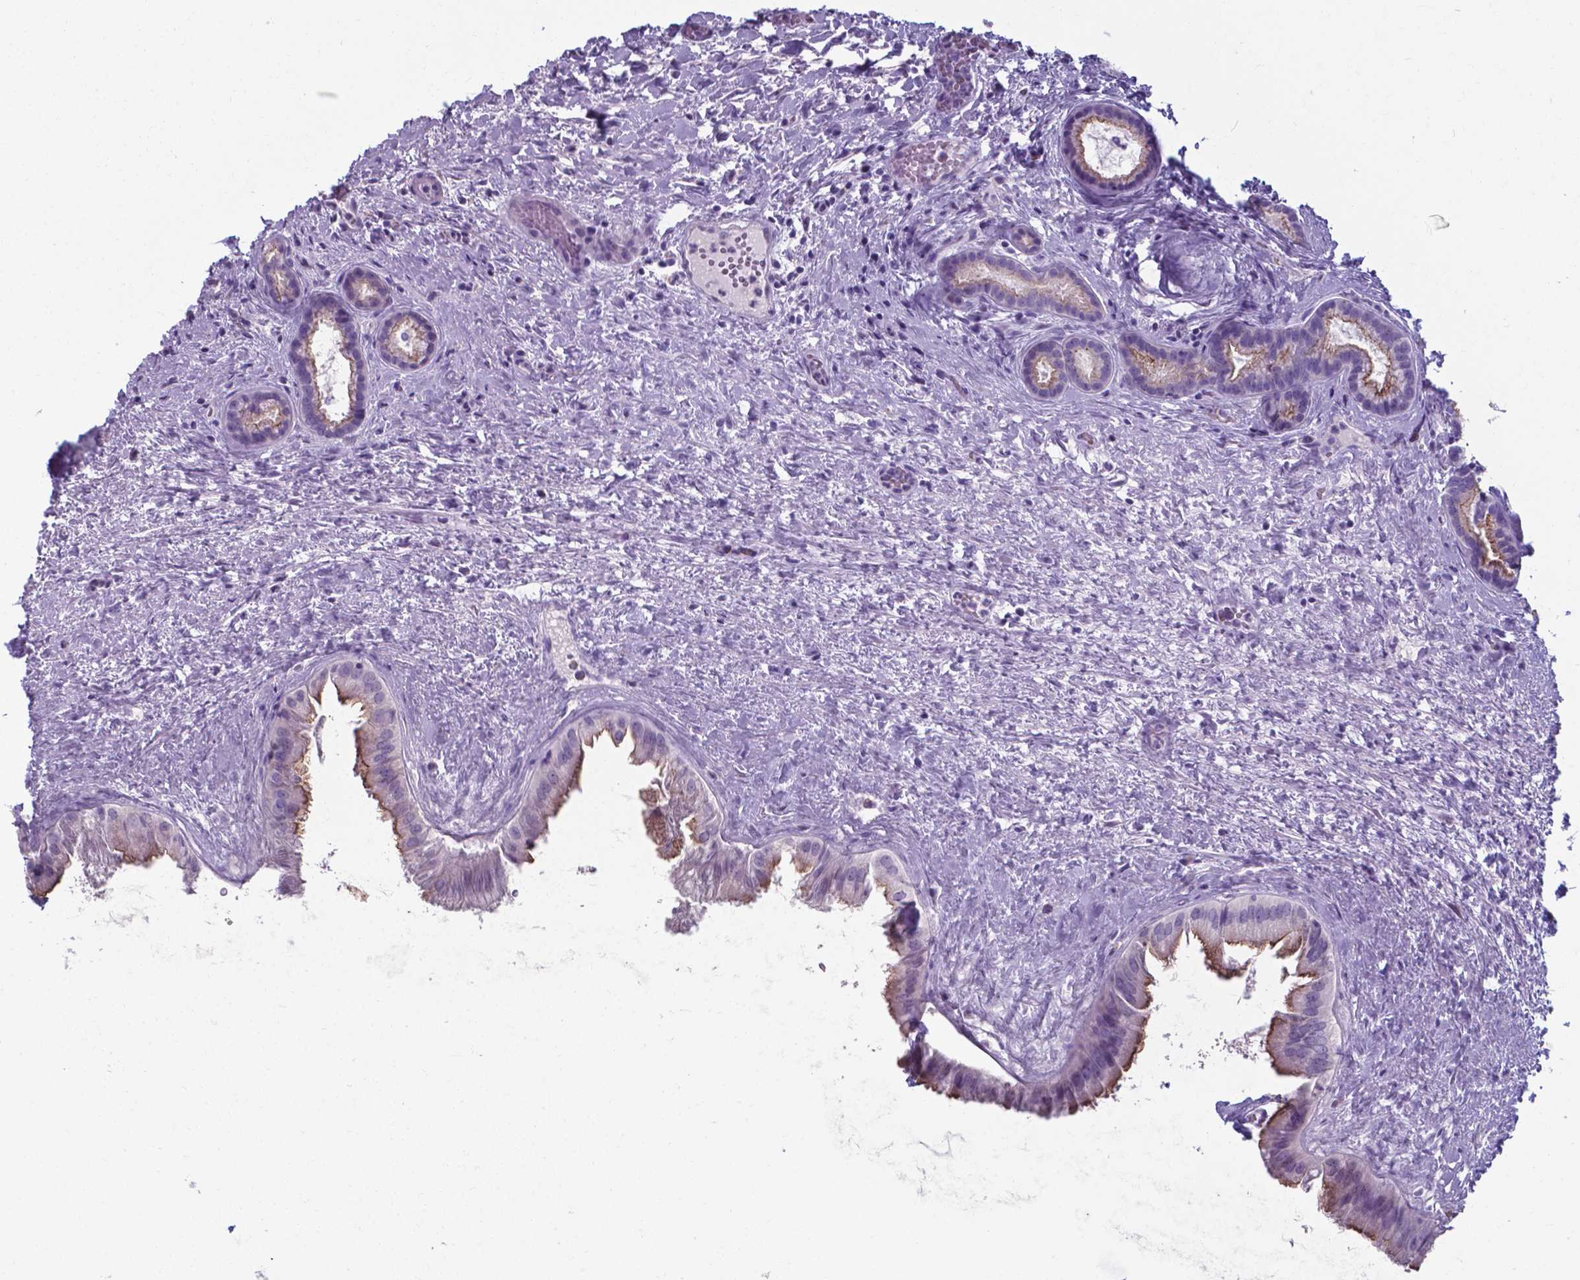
{"staining": {"intensity": "strong", "quantity": ">75%", "location": "cytoplasmic/membranous"}, "tissue": "gallbladder", "cell_type": "Glandular cells", "image_type": "normal", "snomed": [{"axis": "morphology", "description": "Normal tissue, NOS"}, {"axis": "topography", "description": "Gallbladder"}], "caption": "Brown immunohistochemical staining in normal gallbladder shows strong cytoplasmic/membranous positivity in about >75% of glandular cells. The staining was performed using DAB to visualize the protein expression in brown, while the nuclei were stained in blue with hematoxylin (Magnification: 20x).", "gene": "AP5B1", "patient": {"sex": "male", "age": 70}}